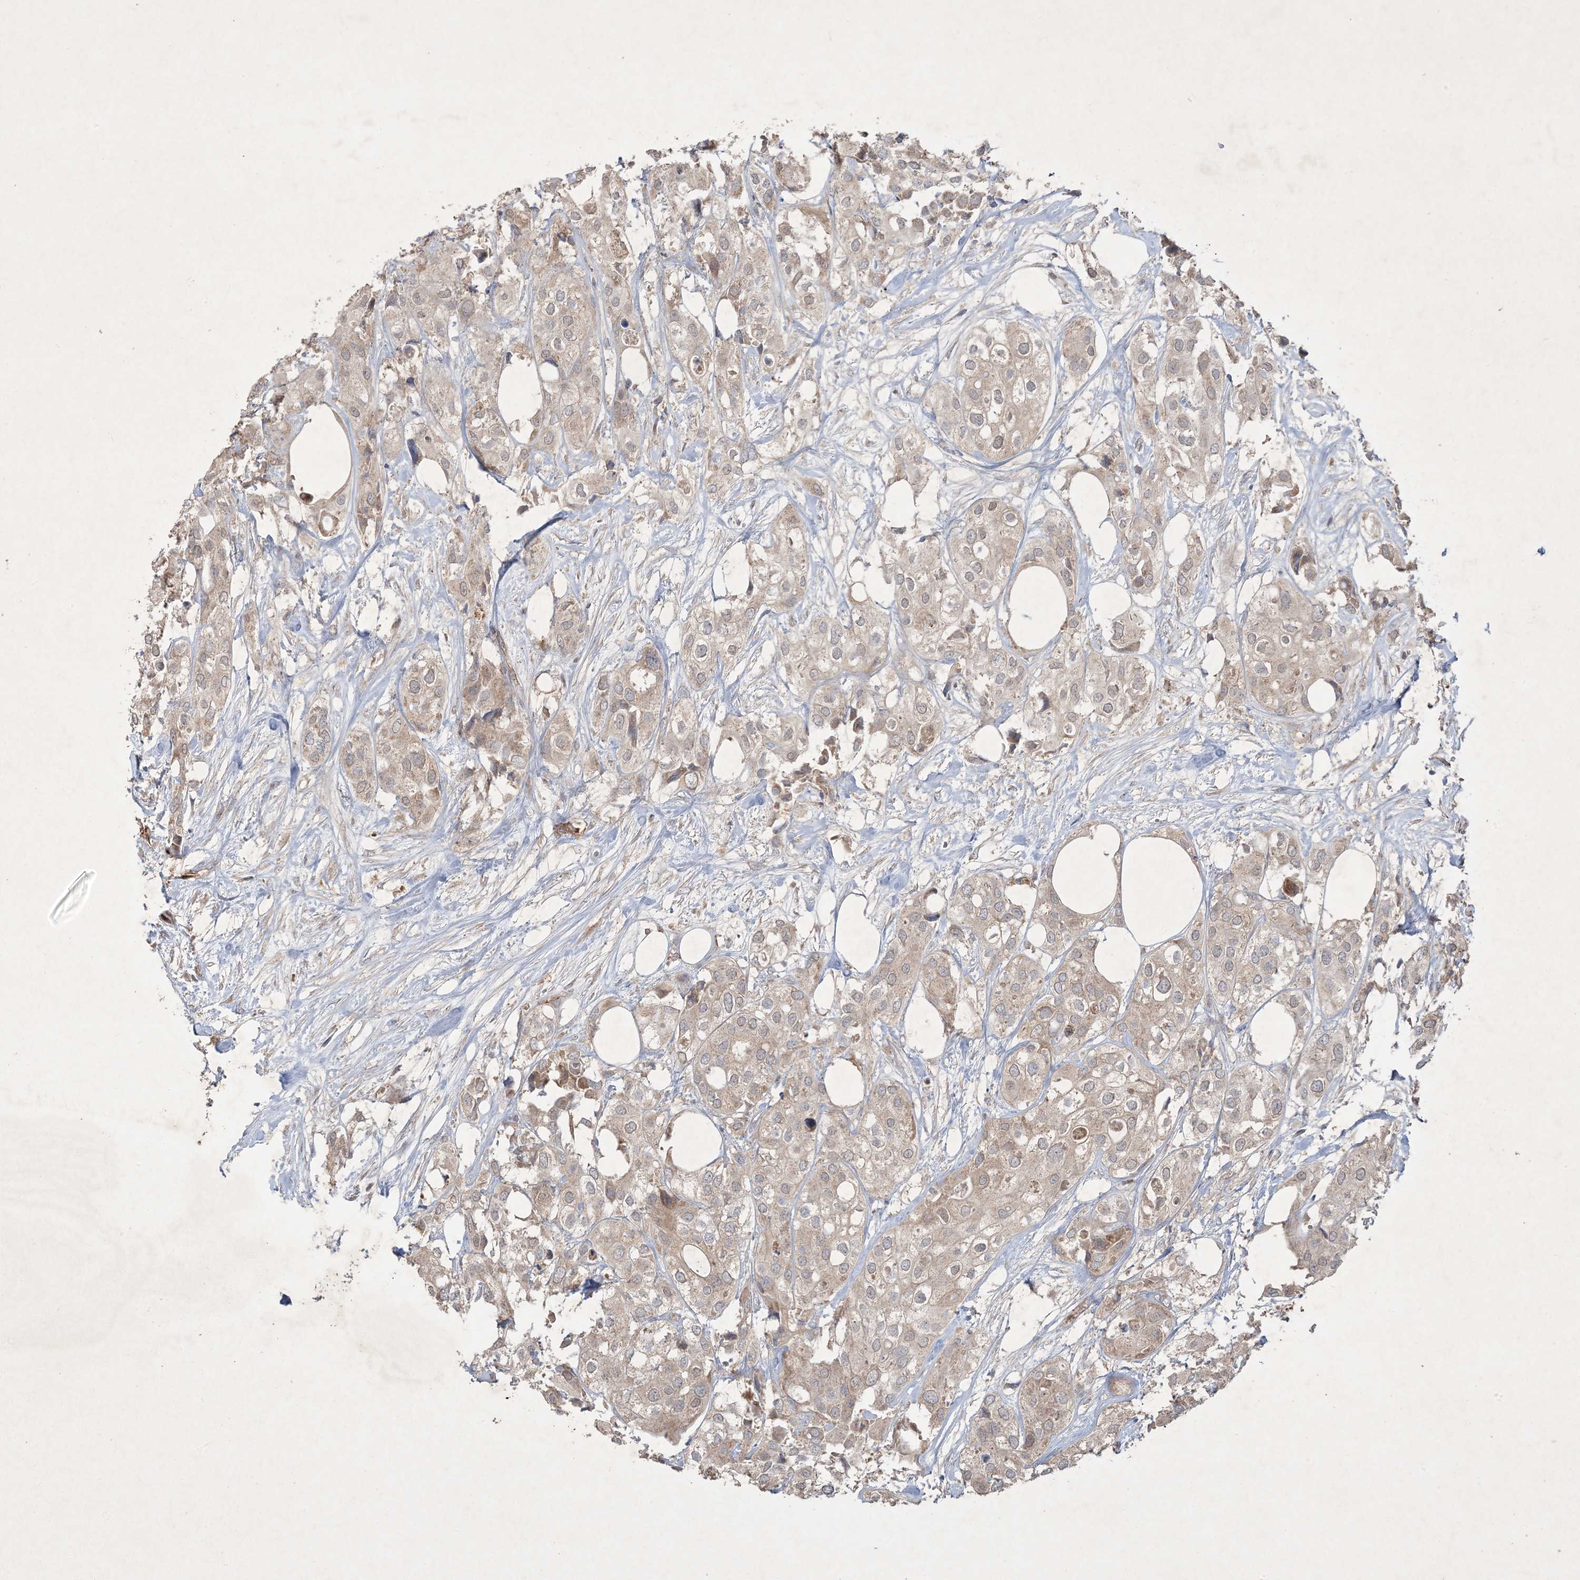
{"staining": {"intensity": "weak", "quantity": "<25%", "location": "cytoplasmic/membranous"}, "tissue": "urothelial cancer", "cell_type": "Tumor cells", "image_type": "cancer", "snomed": [{"axis": "morphology", "description": "Urothelial carcinoma, High grade"}, {"axis": "topography", "description": "Urinary bladder"}], "caption": "The immunohistochemistry micrograph has no significant positivity in tumor cells of urothelial cancer tissue.", "gene": "PRSS36", "patient": {"sex": "male", "age": 64}}